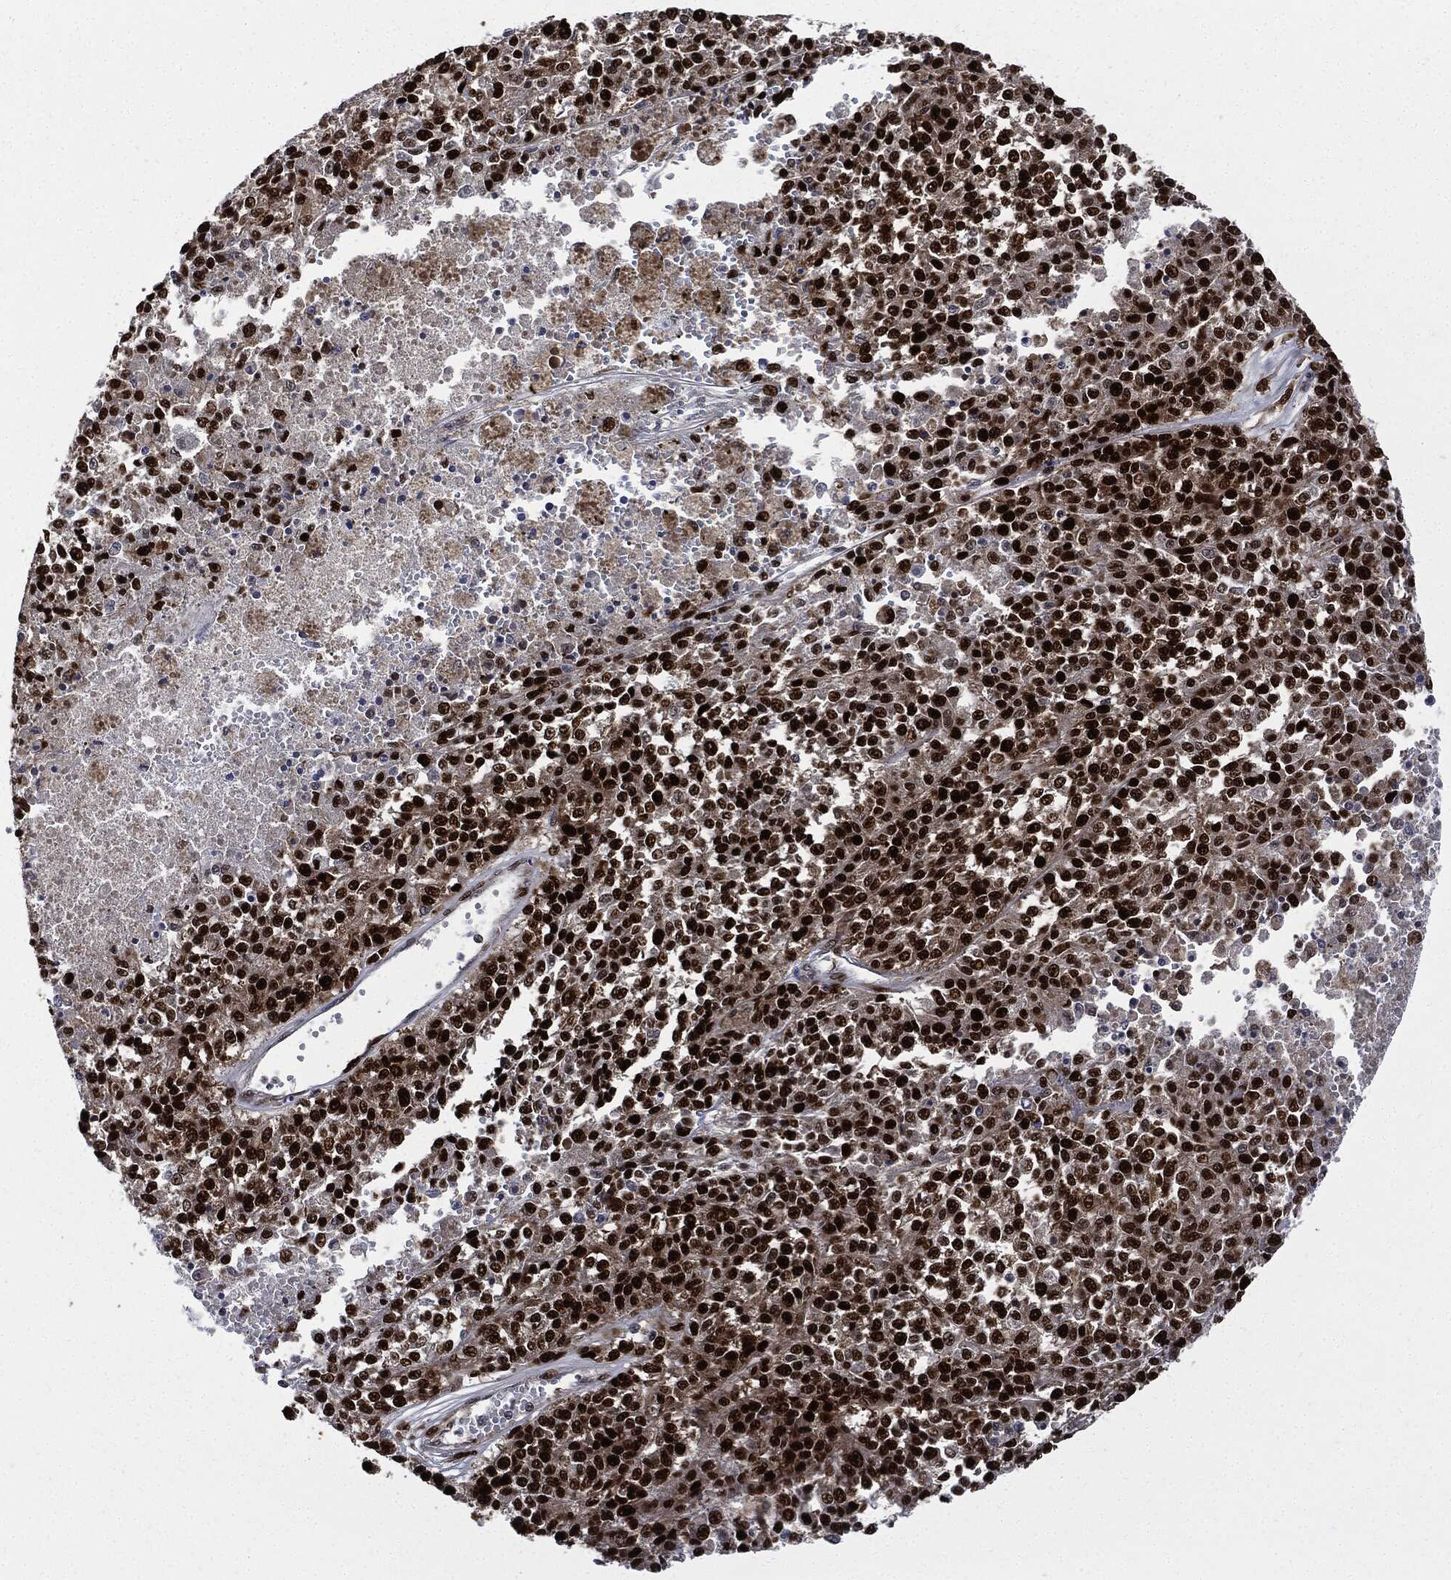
{"staining": {"intensity": "strong", "quantity": ">75%", "location": "nuclear"}, "tissue": "melanoma", "cell_type": "Tumor cells", "image_type": "cancer", "snomed": [{"axis": "morphology", "description": "Malignant melanoma, Metastatic site"}, {"axis": "topography", "description": "Lymph node"}], "caption": "Approximately >75% of tumor cells in malignant melanoma (metastatic site) demonstrate strong nuclear protein expression as visualized by brown immunohistochemical staining.", "gene": "PCNA", "patient": {"sex": "female", "age": 64}}